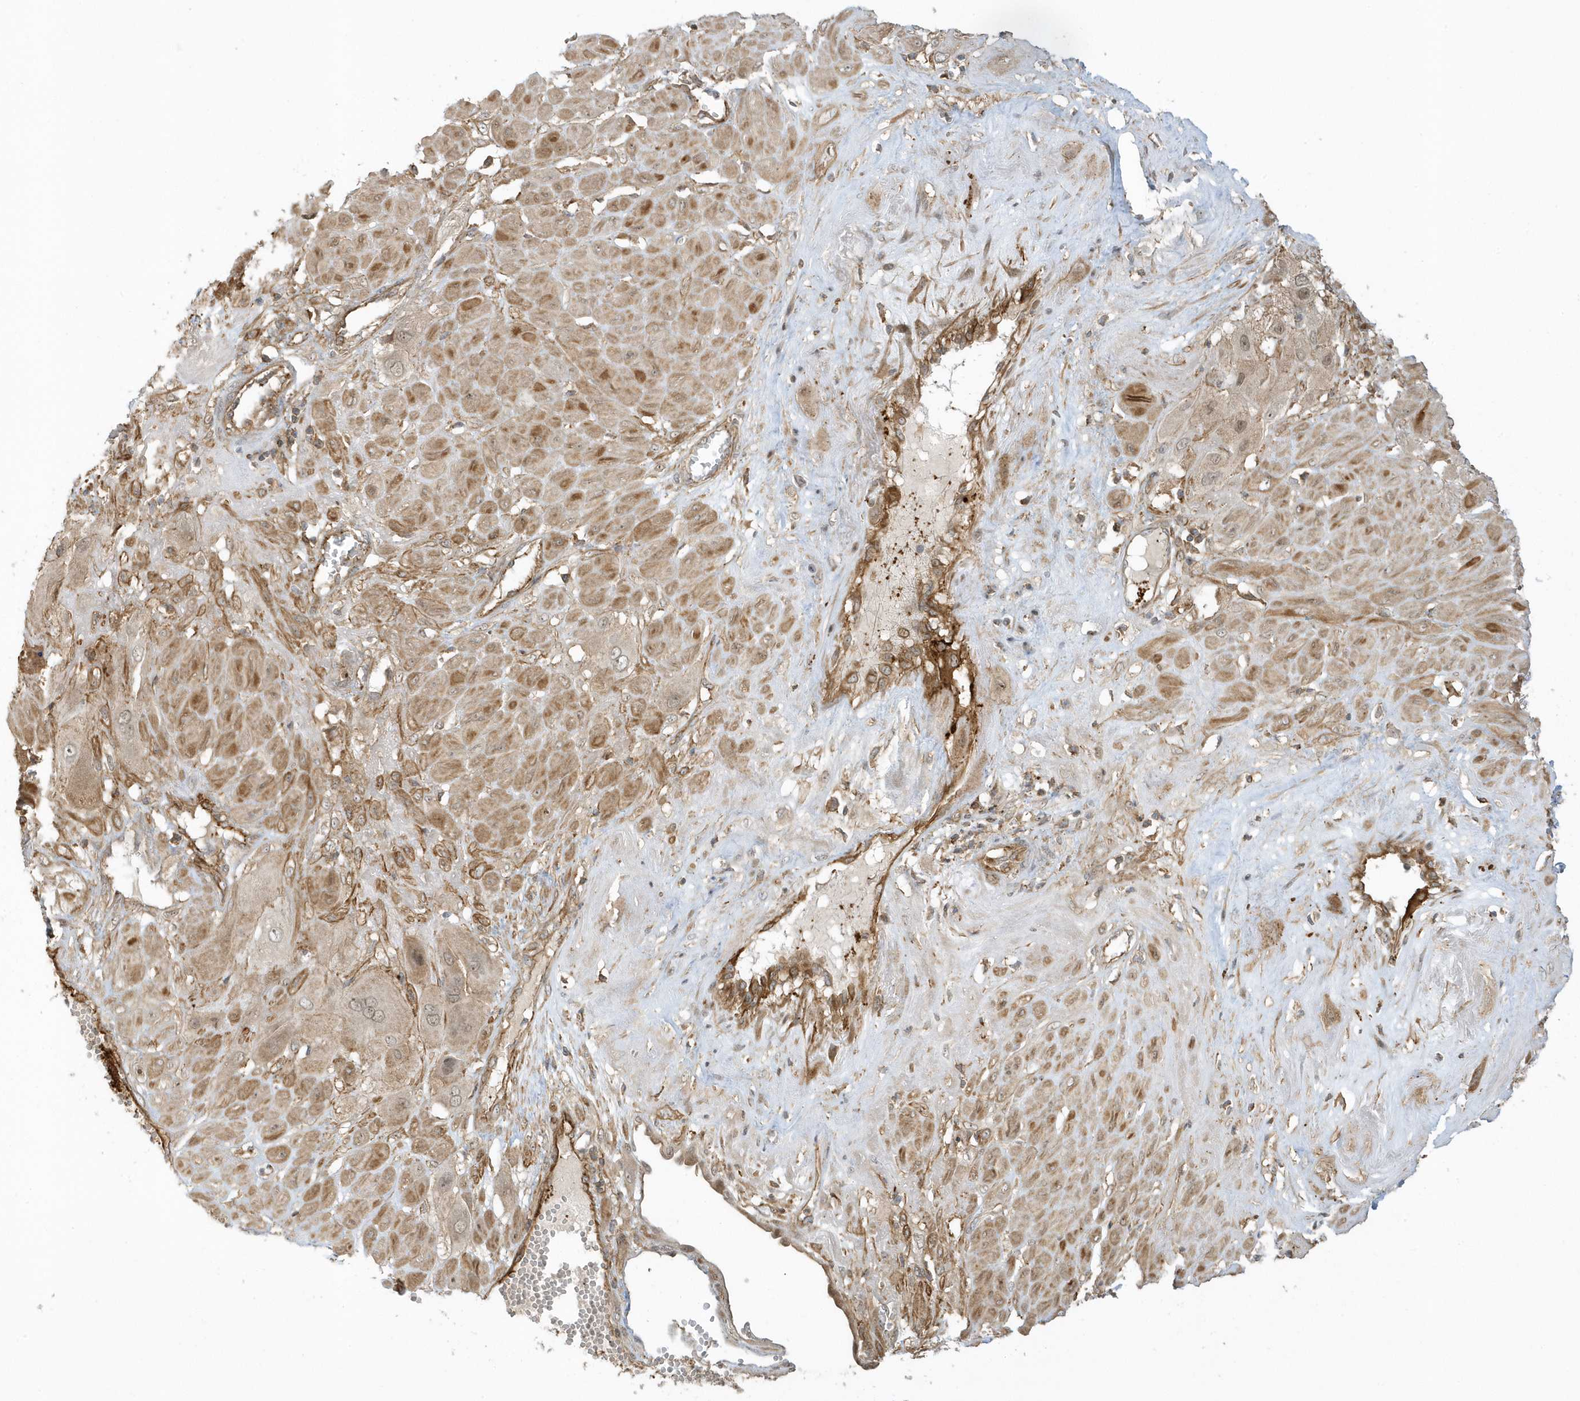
{"staining": {"intensity": "weak", "quantity": ">75%", "location": "cytoplasmic/membranous,nuclear"}, "tissue": "cervical cancer", "cell_type": "Tumor cells", "image_type": "cancer", "snomed": [{"axis": "morphology", "description": "Squamous cell carcinoma, NOS"}, {"axis": "topography", "description": "Cervix"}], "caption": "This is an image of IHC staining of cervical squamous cell carcinoma, which shows weak positivity in the cytoplasmic/membranous and nuclear of tumor cells.", "gene": "ZBTB8A", "patient": {"sex": "female", "age": 34}}